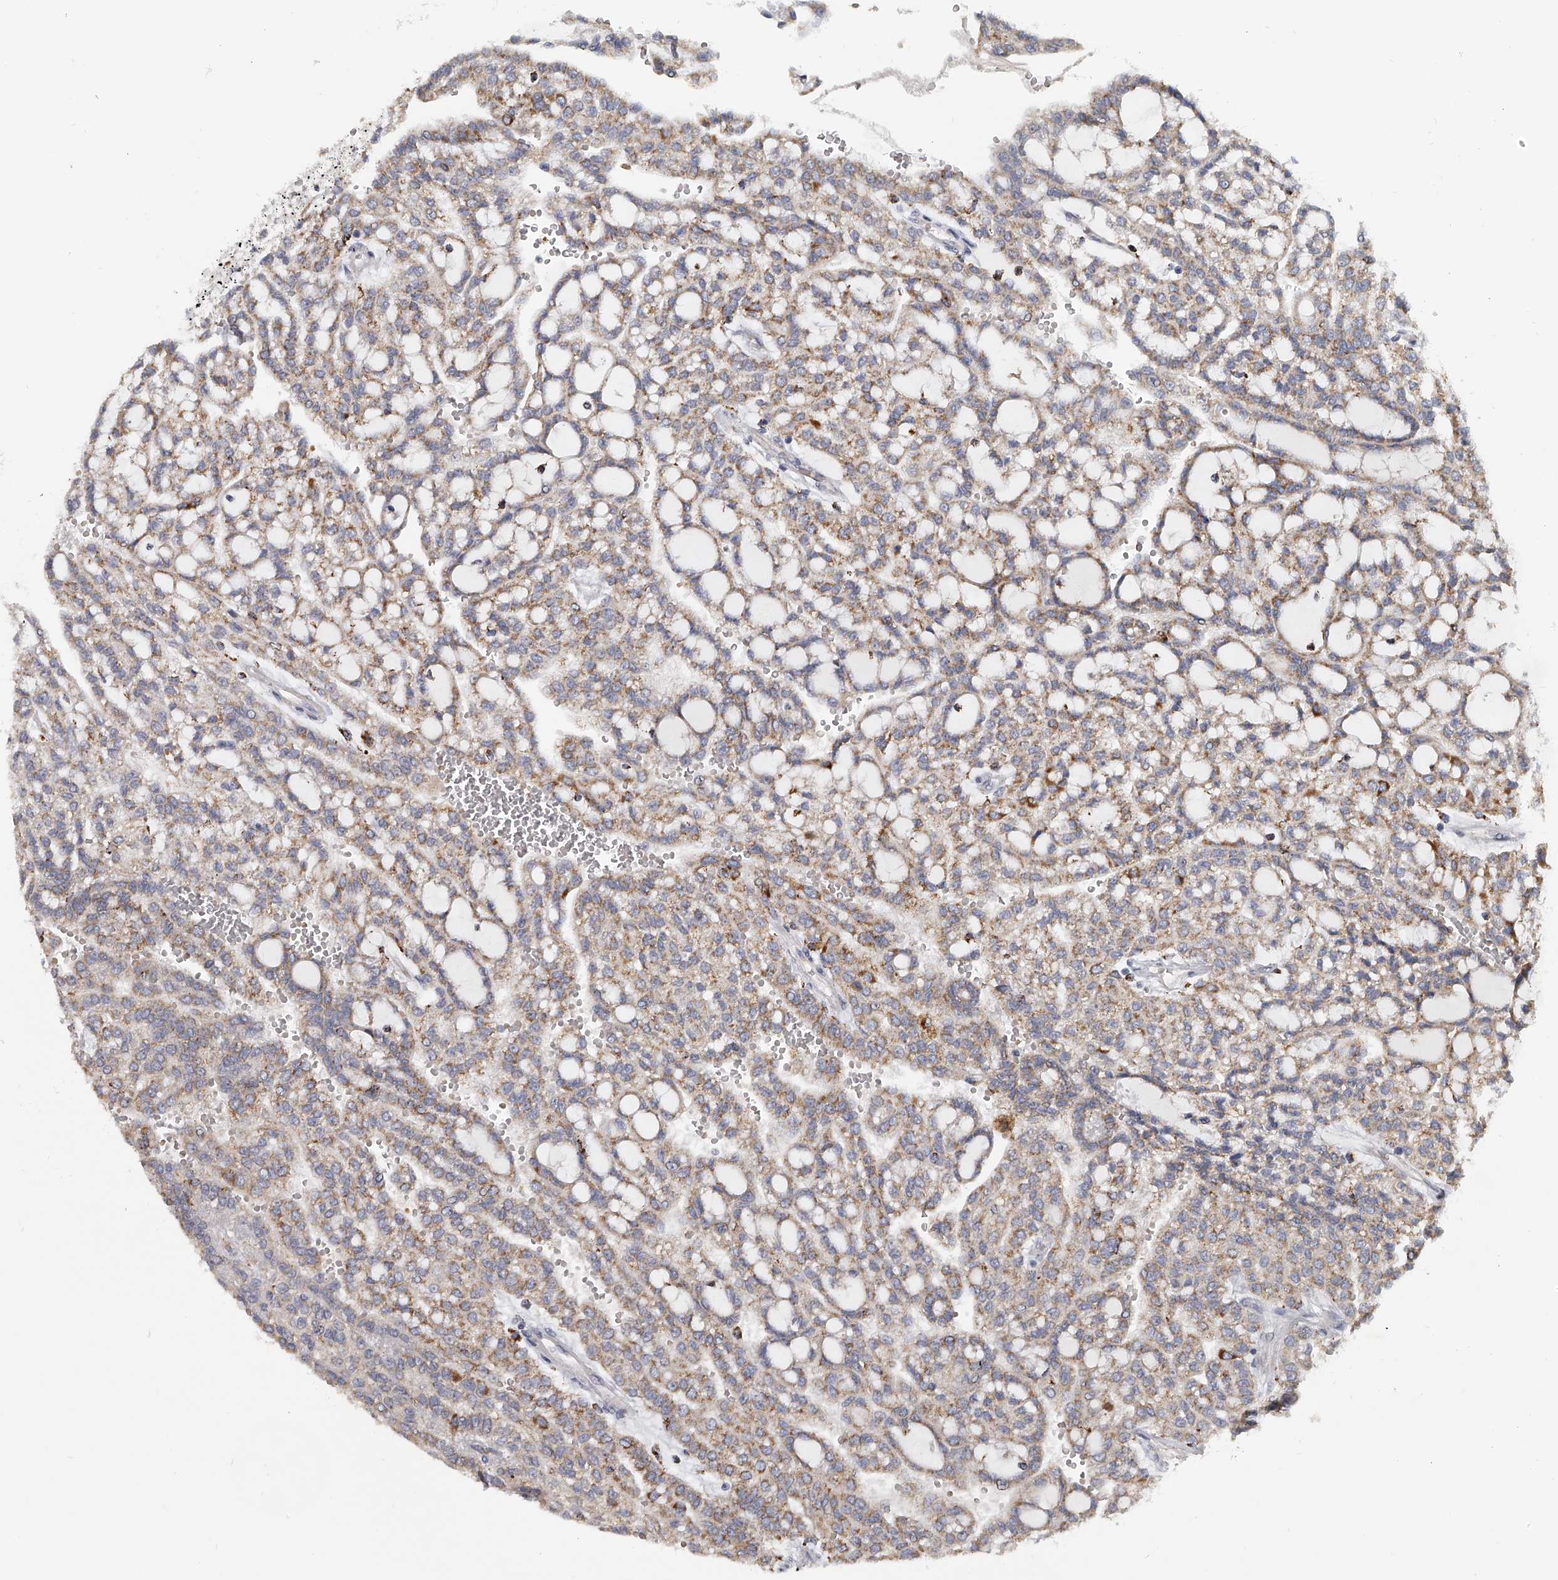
{"staining": {"intensity": "moderate", "quantity": "<25%", "location": "cytoplasmic/membranous"}, "tissue": "renal cancer", "cell_type": "Tumor cells", "image_type": "cancer", "snomed": [{"axis": "morphology", "description": "Adenocarcinoma, NOS"}, {"axis": "topography", "description": "Kidney"}], "caption": "Moderate cytoplasmic/membranous protein expression is identified in about <25% of tumor cells in renal cancer. The staining was performed using DAB (3,3'-diaminobenzidine) to visualize the protein expression in brown, while the nuclei were stained in blue with hematoxylin (Magnification: 20x).", "gene": "KLHL7", "patient": {"sex": "male", "age": 63}}